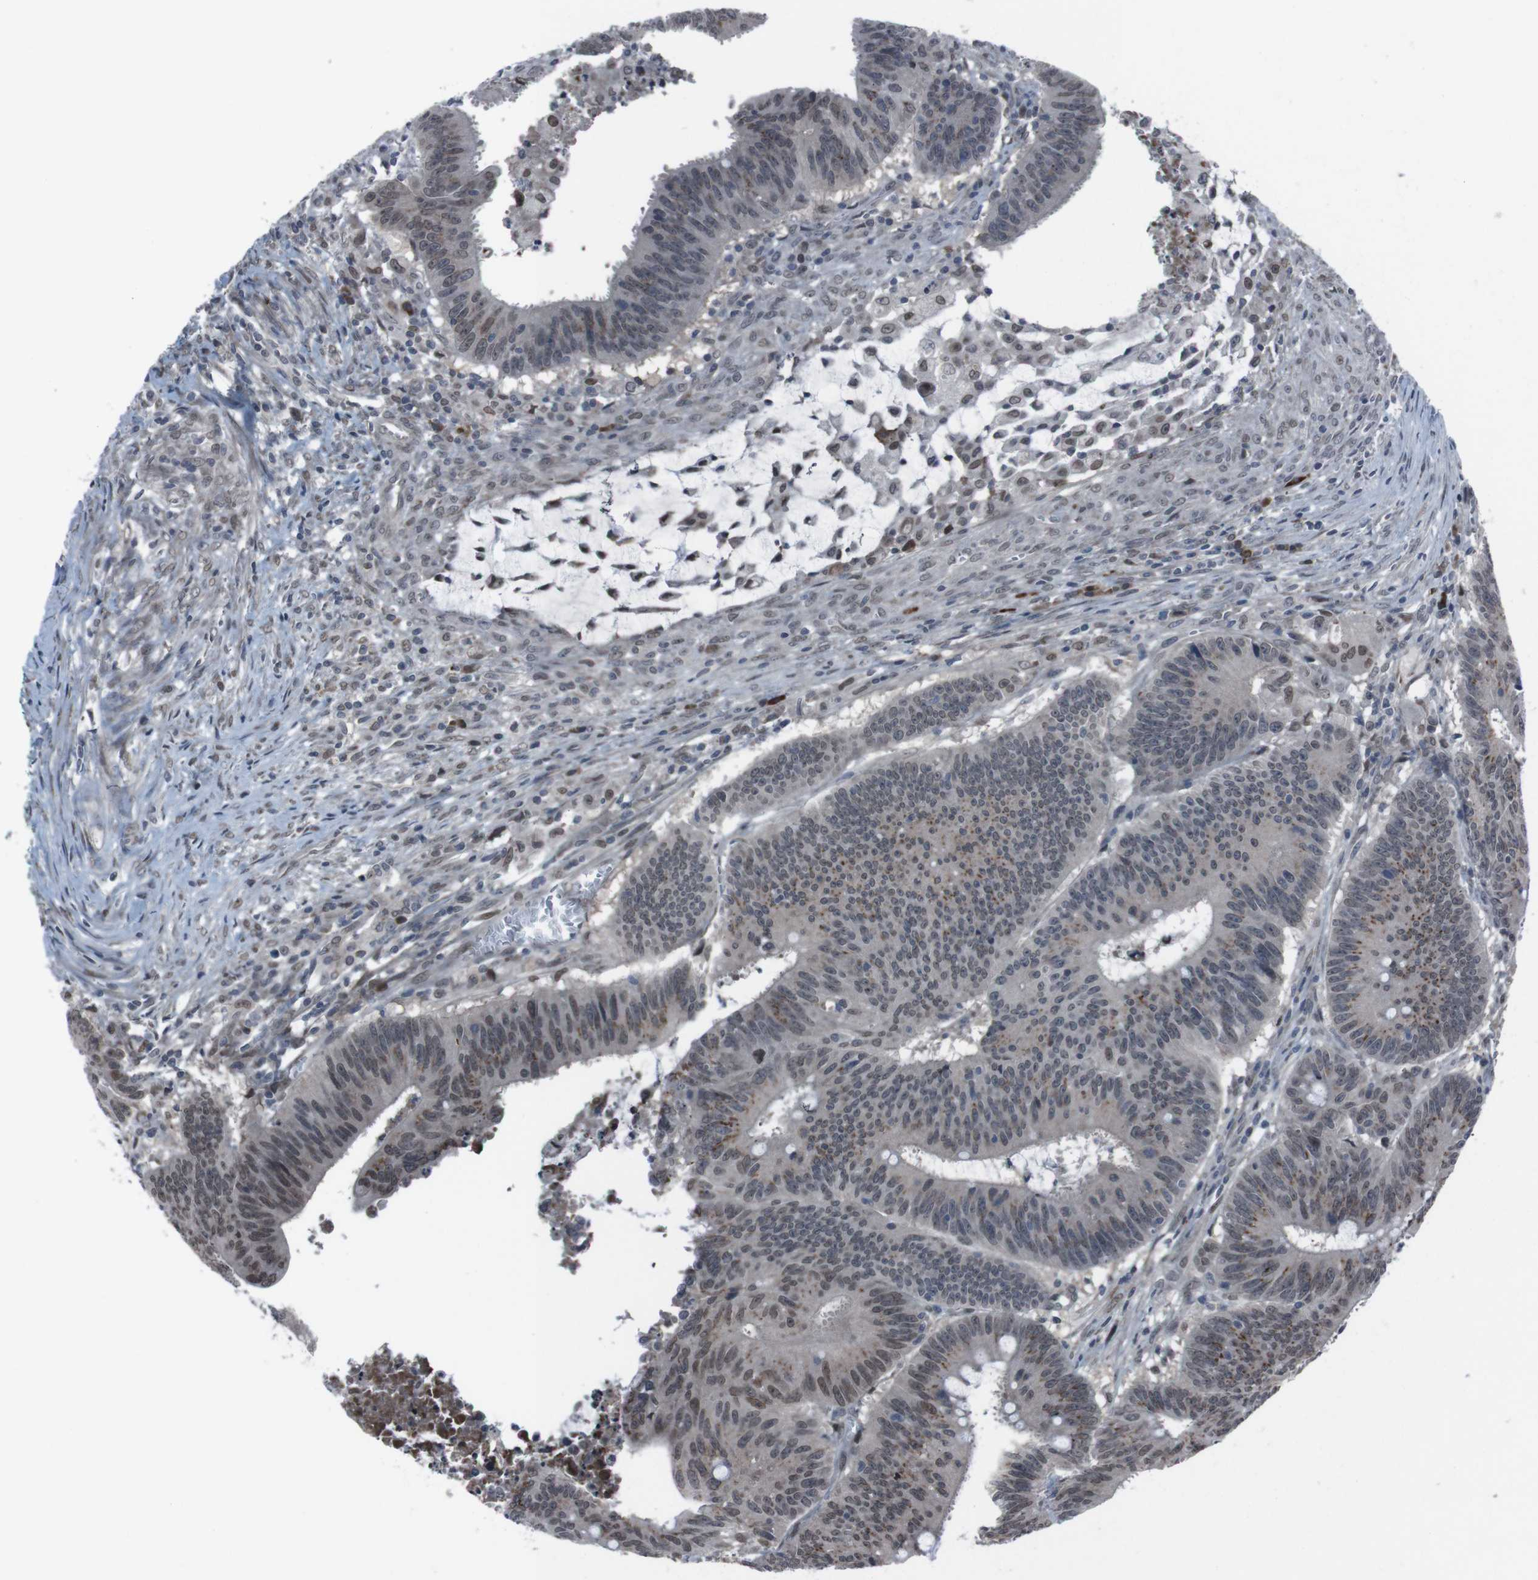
{"staining": {"intensity": "moderate", "quantity": "25%-75%", "location": "cytoplasmic/membranous,nuclear"}, "tissue": "colorectal cancer", "cell_type": "Tumor cells", "image_type": "cancer", "snomed": [{"axis": "morphology", "description": "Adenocarcinoma, NOS"}, {"axis": "topography", "description": "Colon"}], "caption": "A high-resolution histopathology image shows immunohistochemistry (IHC) staining of colorectal adenocarcinoma, which displays moderate cytoplasmic/membranous and nuclear expression in approximately 25%-75% of tumor cells. The staining is performed using DAB (3,3'-diaminobenzidine) brown chromogen to label protein expression. The nuclei are counter-stained blue using hematoxylin.", "gene": "SS18L1", "patient": {"sex": "male", "age": 45}}